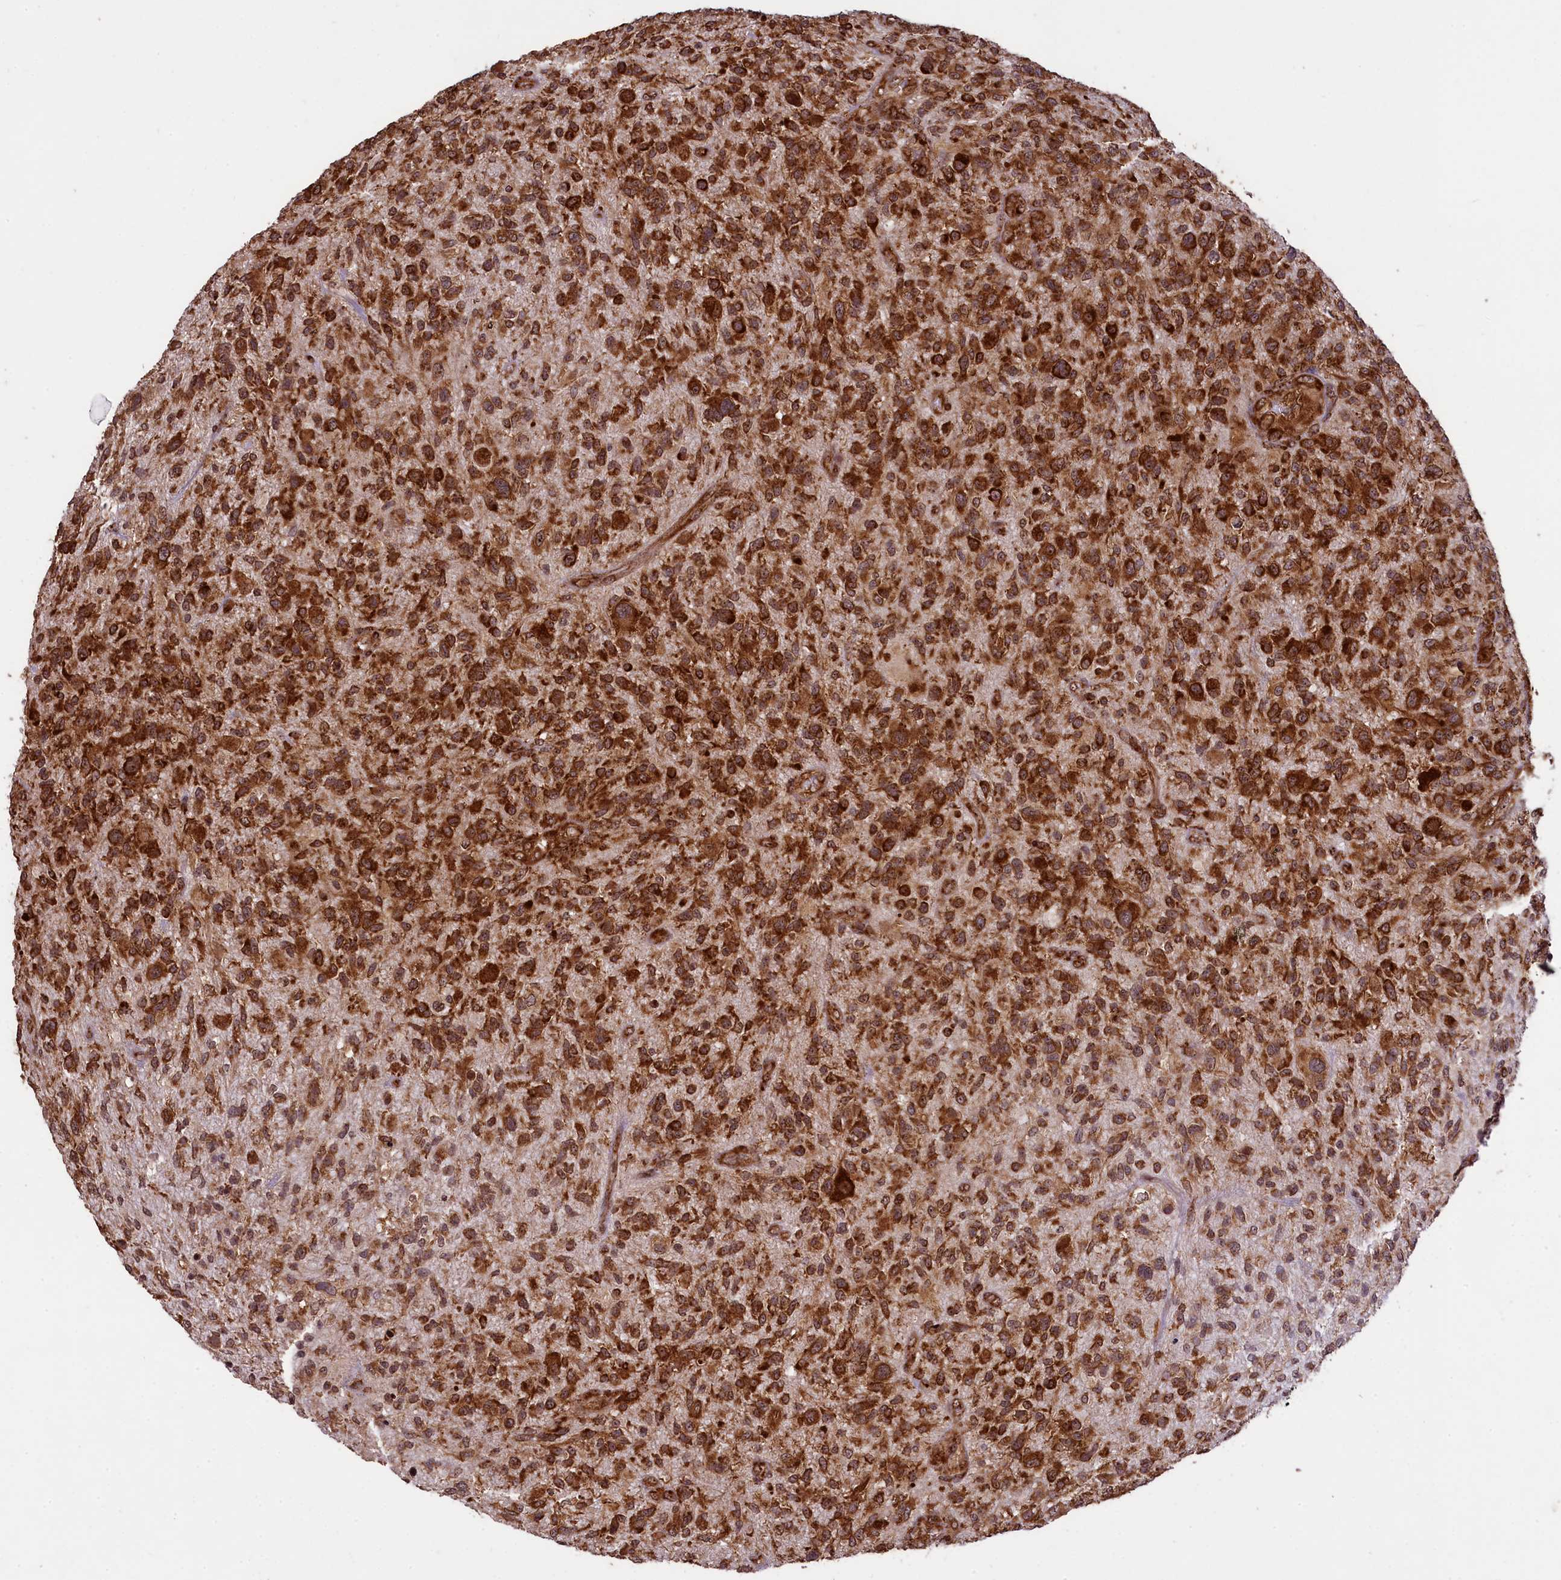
{"staining": {"intensity": "strong", "quantity": ">75%", "location": "cytoplasmic/membranous"}, "tissue": "glioma", "cell_type": "Tumor cells", "image_type": "cancer", "snomed": [{"axis": "morphology", "description": "Glioma, malignant, High grade"}, {"axis": "topography", "description": "Brain"}], "caption": "This histopathology image demonstrates immunohistochemistry staining of glioma, with high strong cytoplasmic/membranous positivity in approximately >75% of tumor cells.", "gene": "LARP4", "patient": {"sex": "male", "age": 47}}